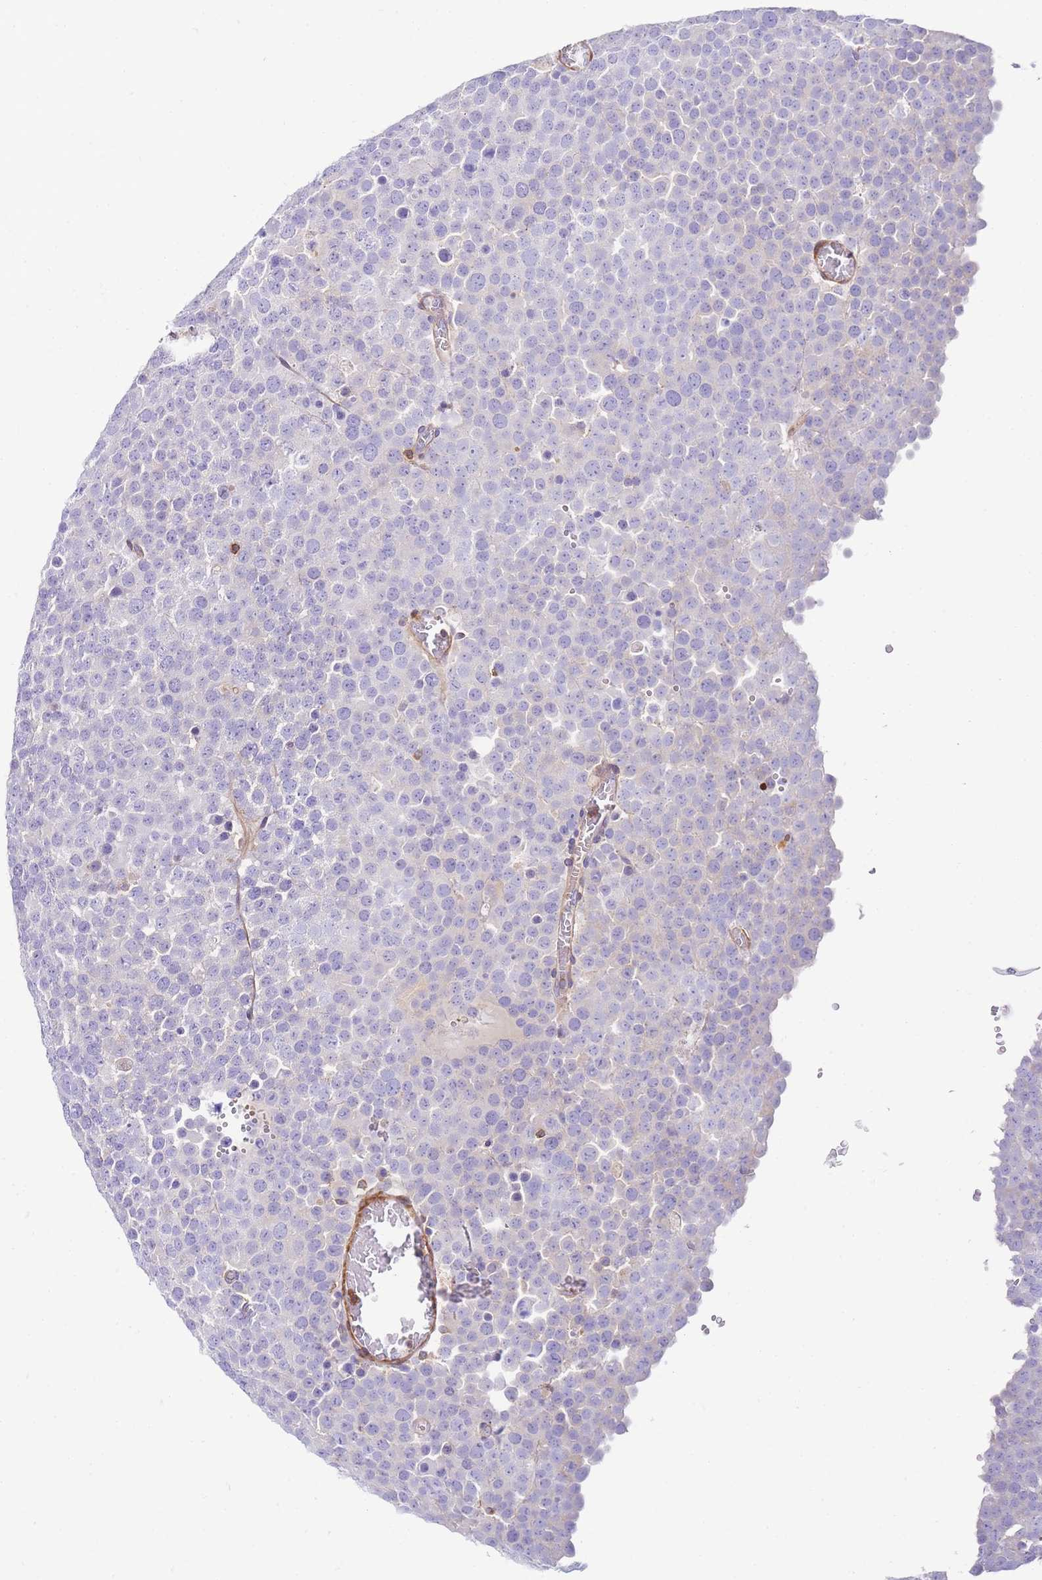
{"staining": {"intensity": "negative", "quantity": "none", "location": "none"}, "tissue": "testis cancer", "cell_type": "Tumor cells", "image_type": "cancer", "snomed": [{"axis": "morphology", "description": "Normal tissue, NOS"}, {"axis": "morphology", "description": "Seminoma, NOS"}, {"axis": "topography", "description": "Testis"}], "caption": "IHC histopathology image of human seminoma (testis) stained for a protein (brown), which demonstrates no positivity in tumor cells.", "gene": "FBN3", "patient": {"sex": "male", "age": 71}}